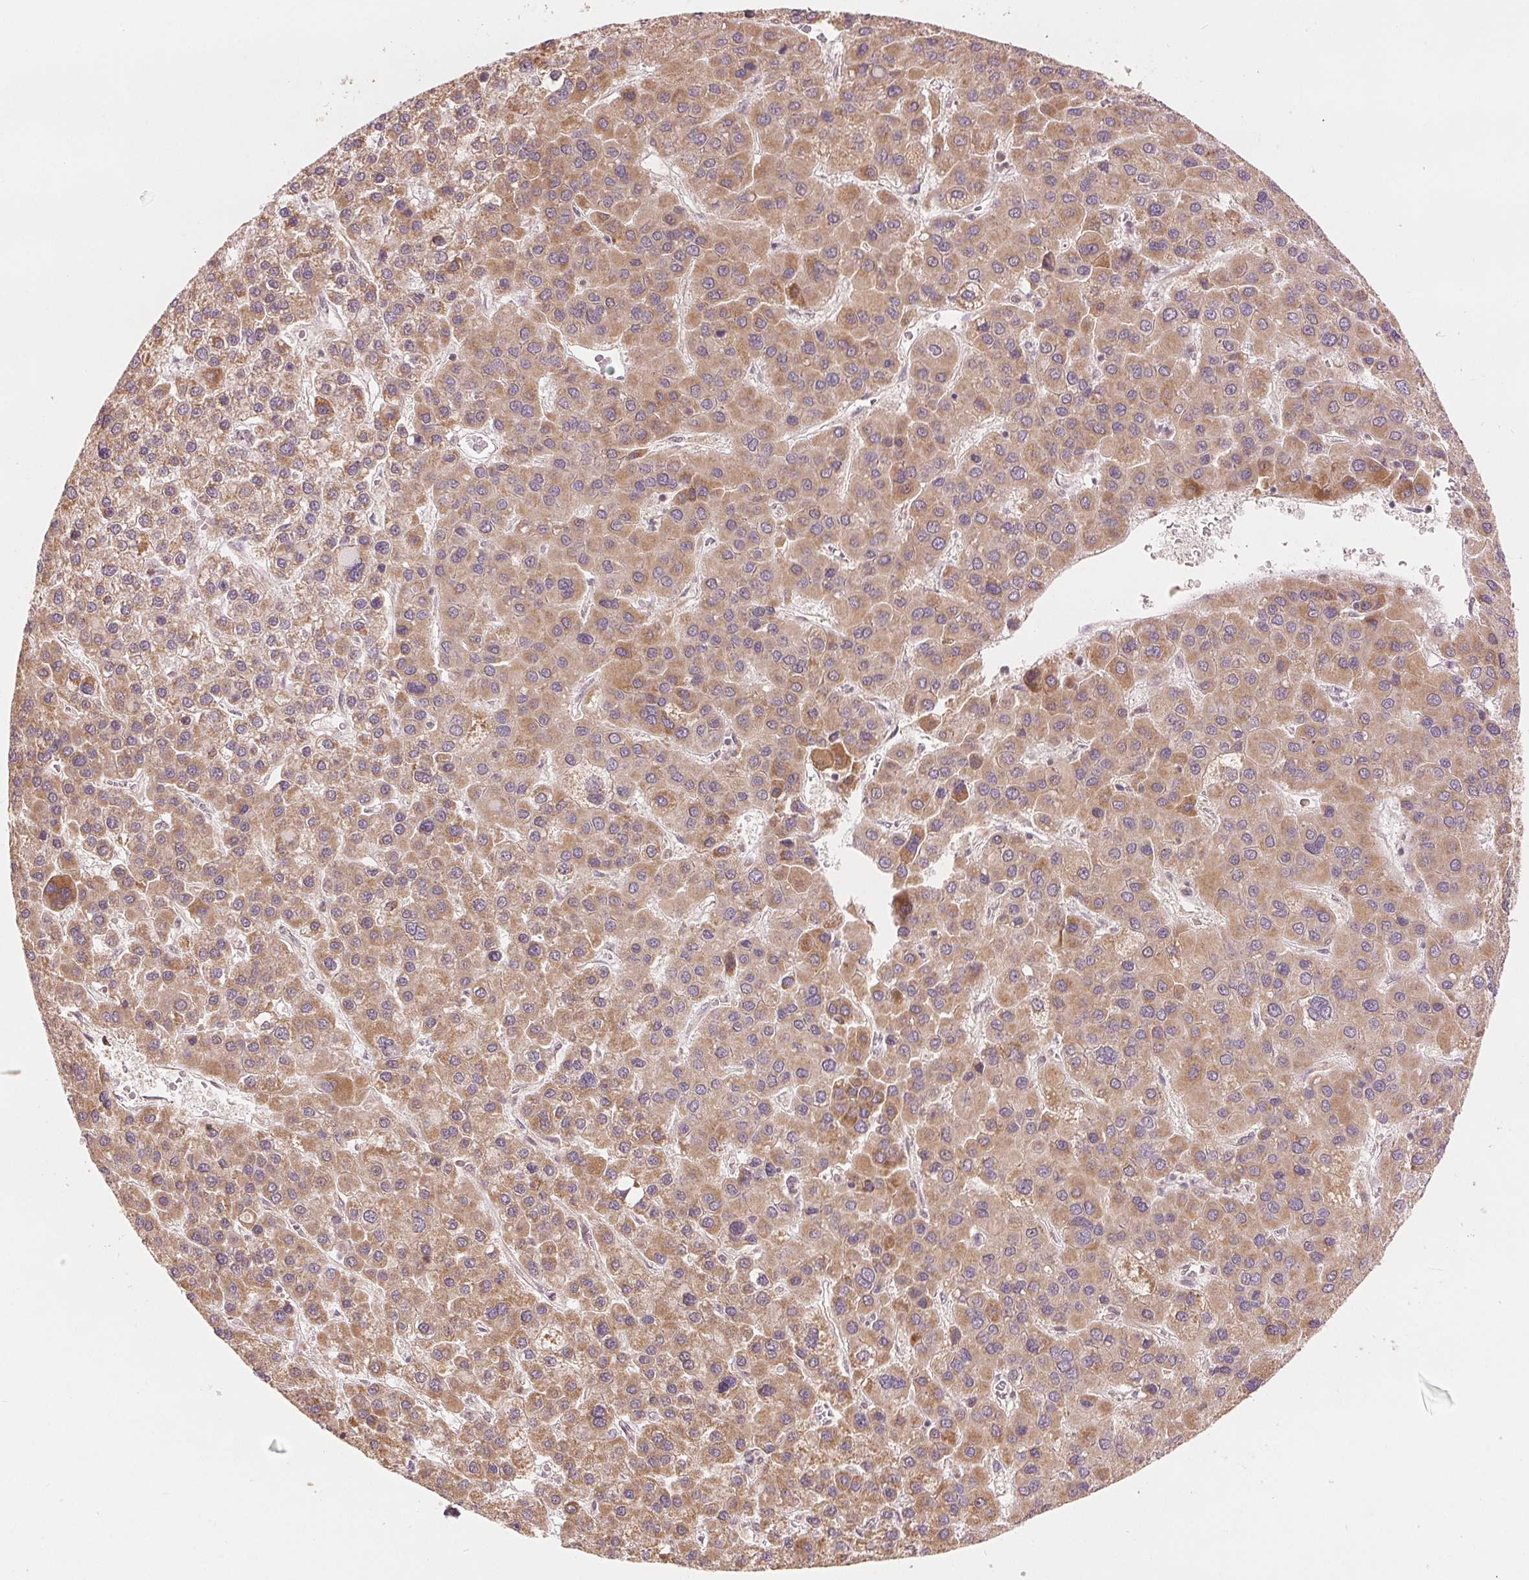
{"staining": {"intensity": "moderate", "quantity": ">75%", "location": "cytoplasmic/membranous"}, "tissue": "liver cancer", "cell_type": "Tumor cells", "image_type": "cancer", "snomed": [{"axis": "morphology", "description": "Carcinoma, Hepatocellular, NOS"}, {"axis": "topography", "description": "Liver"}], "caption": "Immunohistochemistry photomicrograph of neoplastic tissue: hepatocellular carcinoma (liver) stained using immunohistochemistry (IHC) shows medium levels of moderate protein expression localized specifically in the cytoplasmic/membranous of tumor cells, appearing as a cytoplasmic/membranous brown color.", "gene": "SLC20A1", "patient": {"sex": "female", "age": 41}}